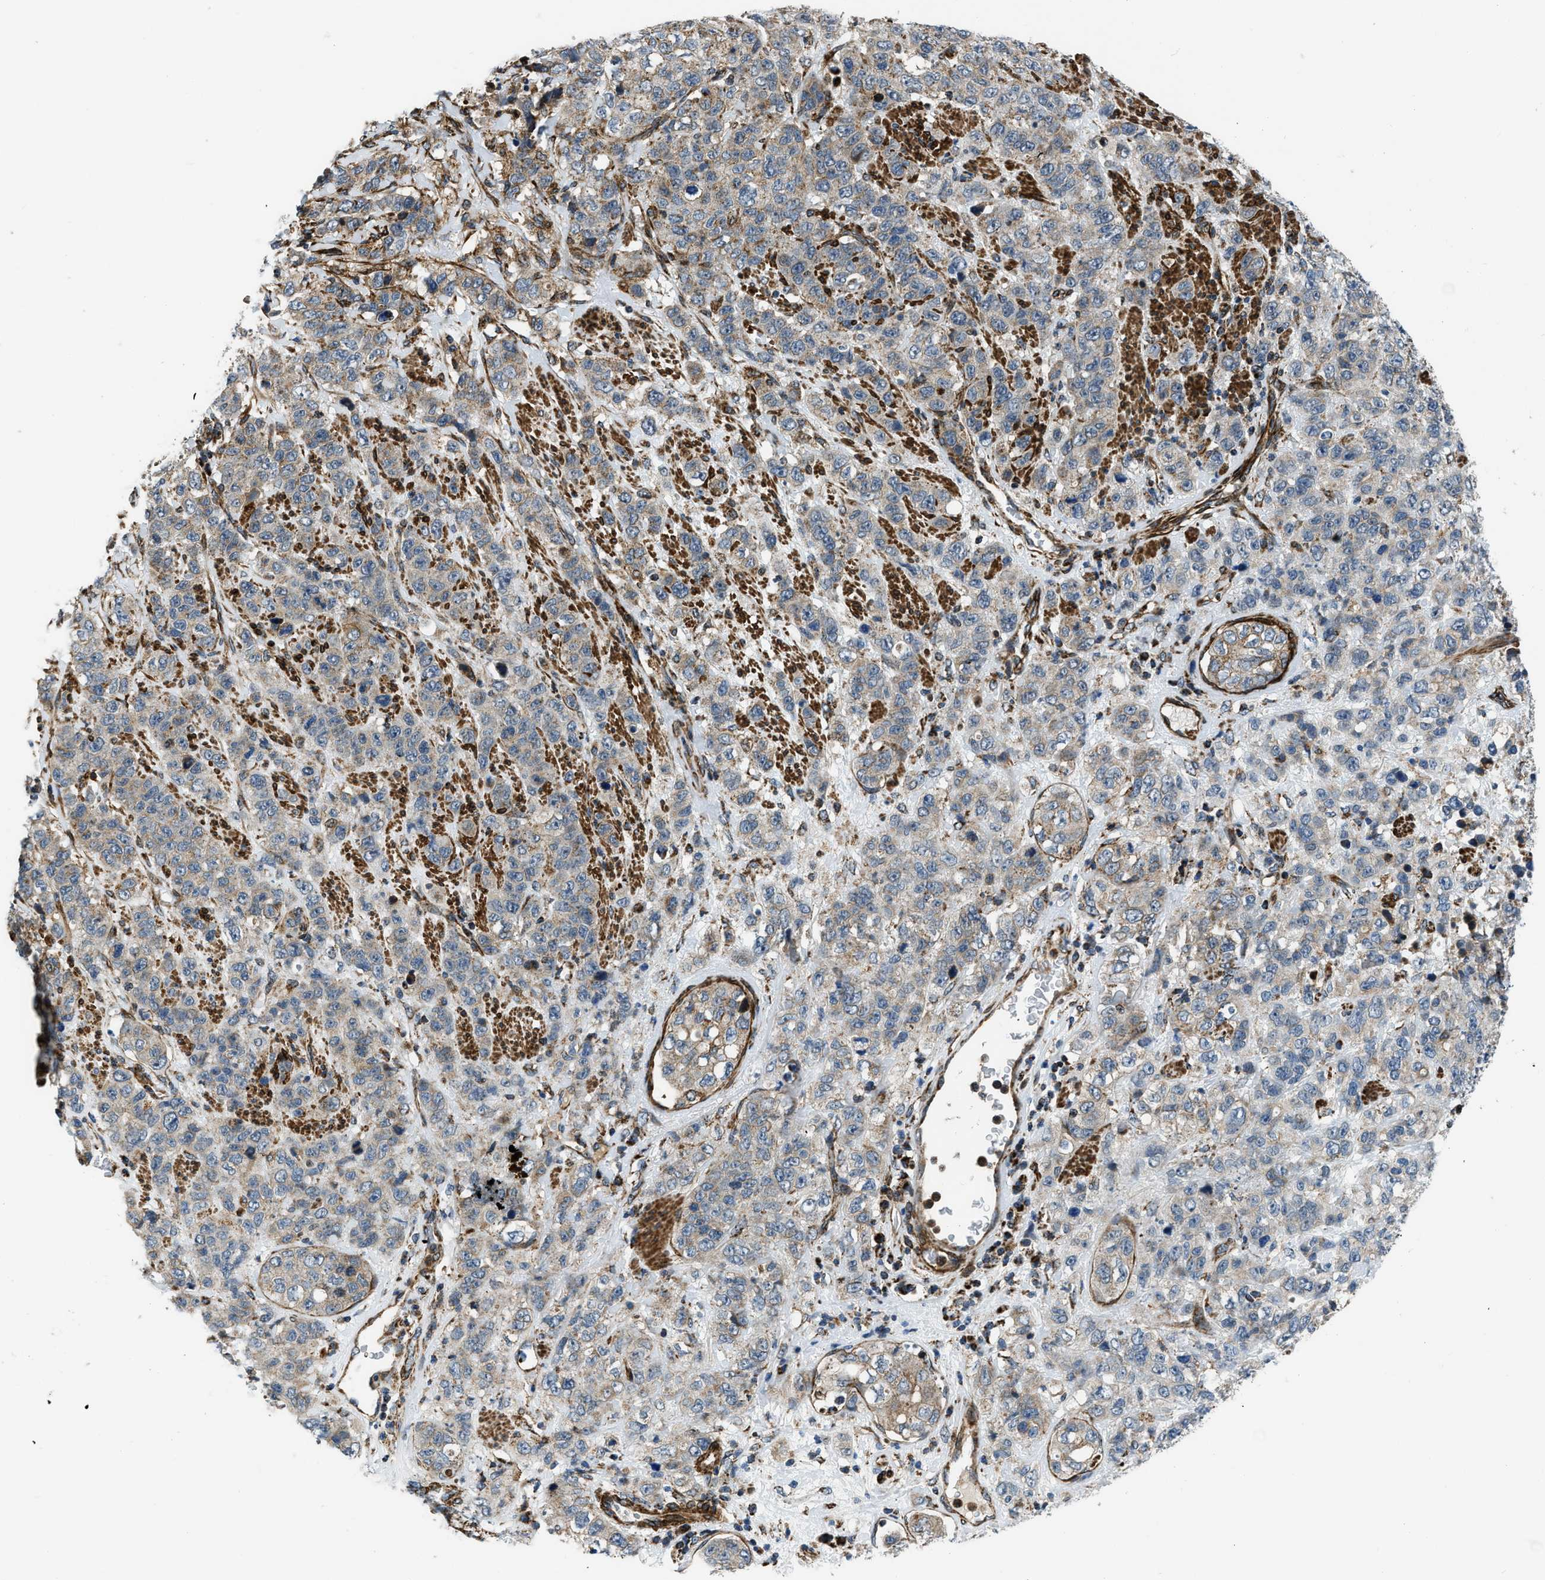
{"staining": {"intensity": "weak", "quantity": "25%-75%", "location": "cytoplasmic/membranous"}, "tissue": "stomach cancer", "cell_type": "Tumor cells", "image_type": "cancer", "snomed": [{"axis": "morphology", "description": "Adenocarcinoma, NOS"}, {"axis": "topography", "description": "Stomach"}], "caption": "Adenocarcinoma (stomach) stained with DAB immunohistochemistry (IHC) displays low levels of weak cytoplasmic/membranous staining in about 25%-75% of tumor cells.", "gene": "GSDME", "patient": {"sex": "male", "age": 48}}